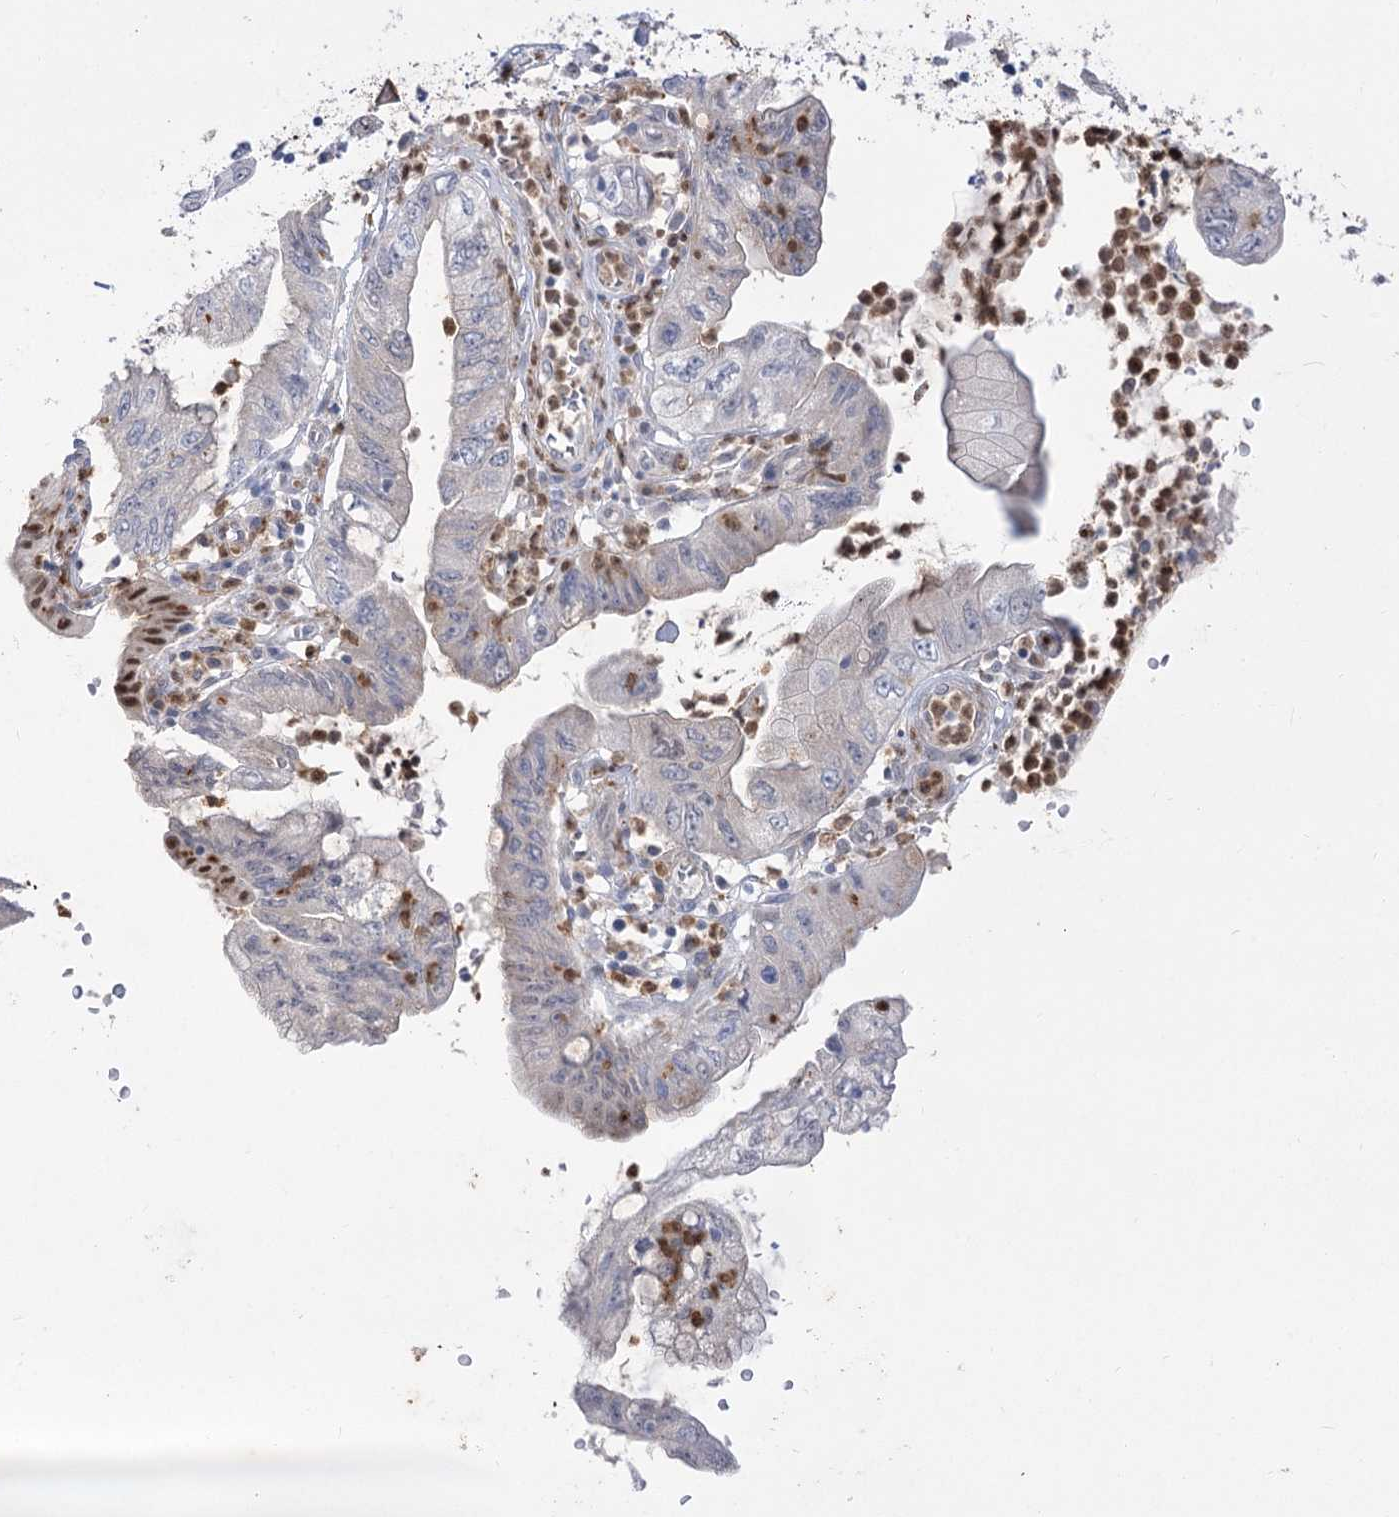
{"staining": {"intensity": "moderate", "quantity": "<25%", "location": "nuclear"}, "tissue": "pancreatic cancer", "cell_type": "Tumor cells", "image_type": "cancer", "snomed": [{"axis": "morphology", "description": "Adenocarcinoma, NOS"}, {"axis": "topography", "description": "Pancreas"}], "caption": "DAB immunohistochemical staining of human adenocarcinoma (pancreatic) reveals moderate nuclear protein staining in about <25% of tumor cells.", "gene": "SIAE", "patient": {"sex": "female", "age": 73}}